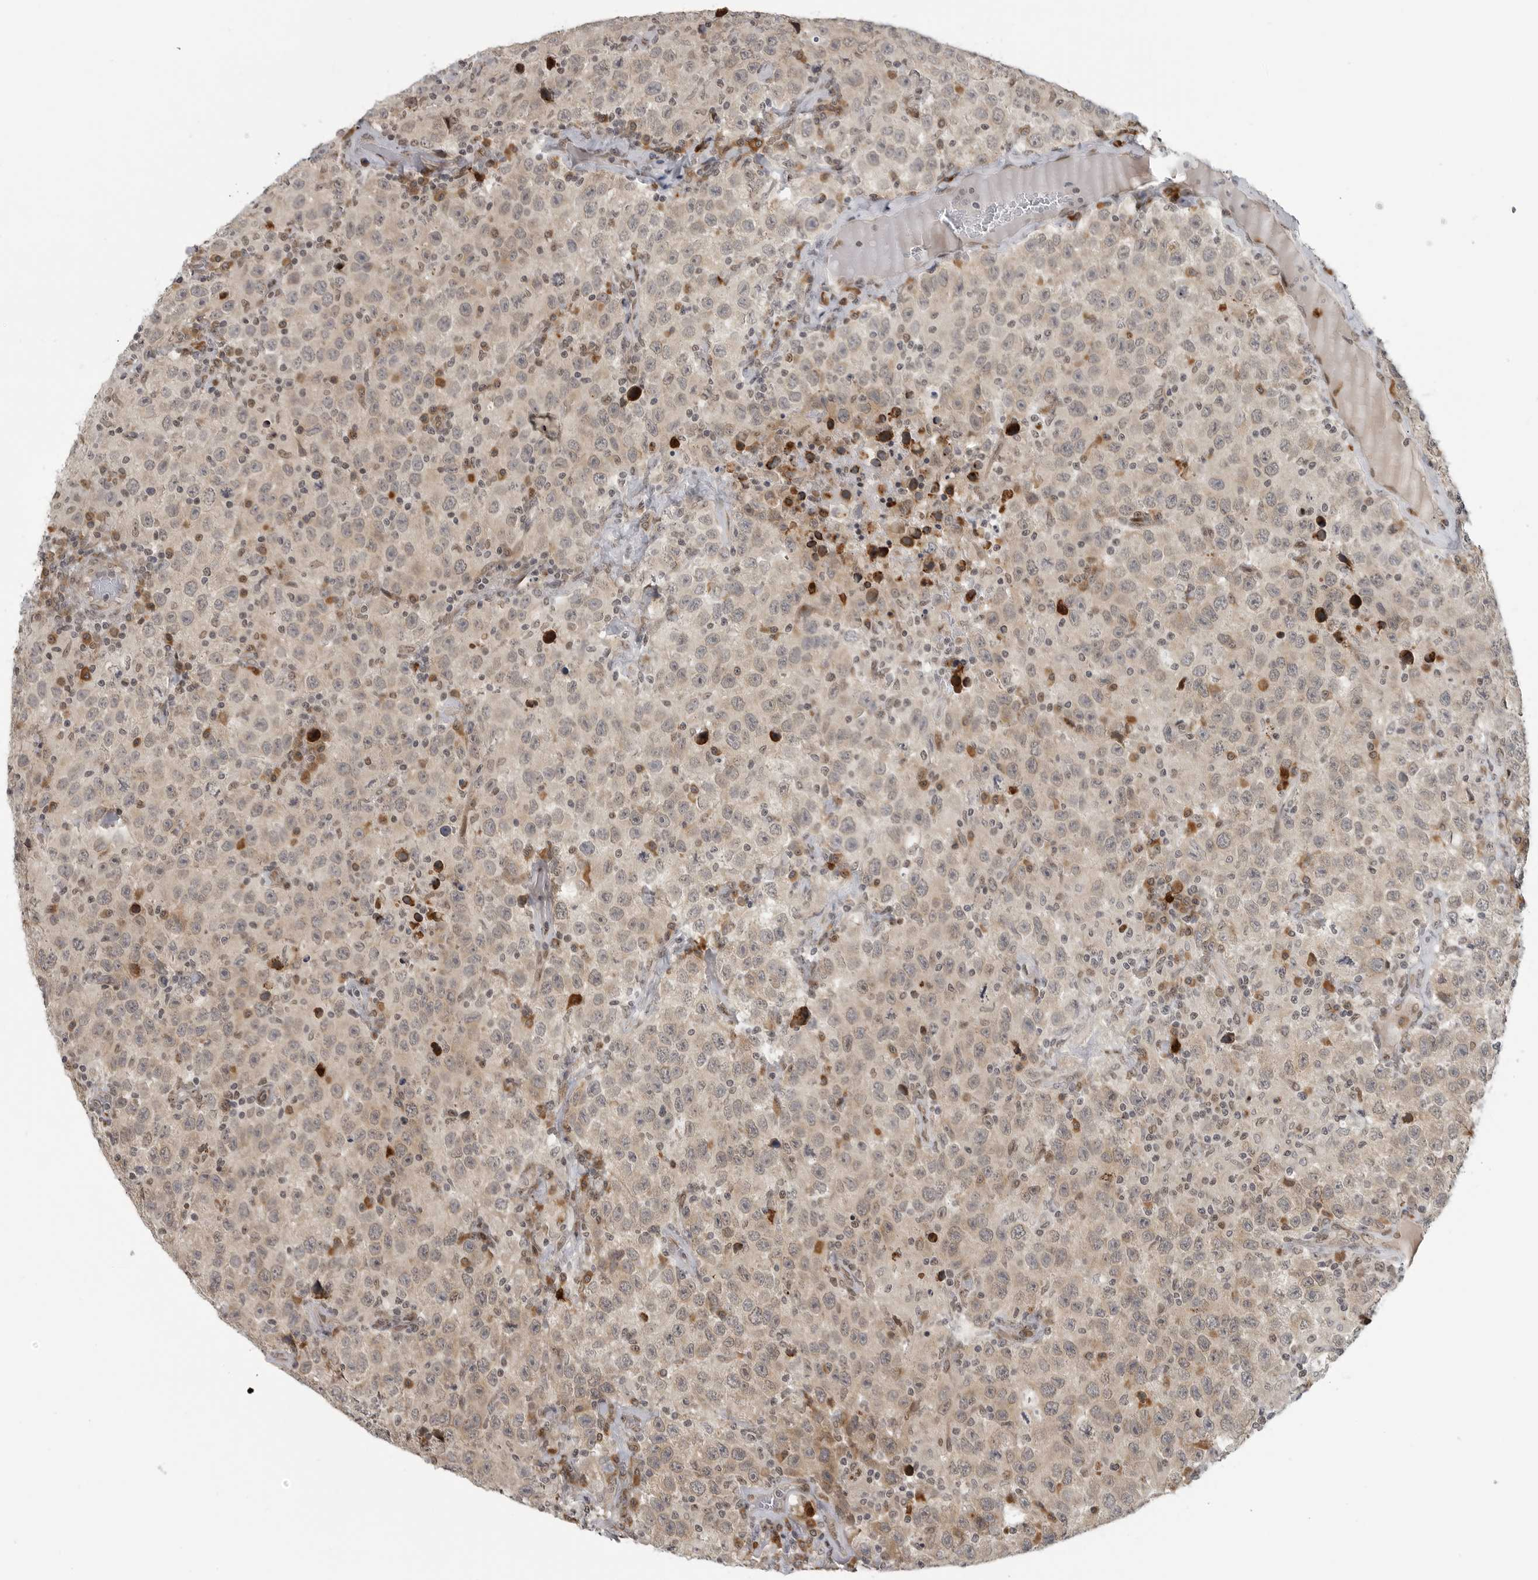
{"staining": {"intensity": "weak", "quantity": ">75%", "location": "cytoplasmic/membranous"}, "tissue": "testis cancer", "cell_type": "Tumor cells", "image_type": "cancer", "snomed": [{"axis": "morphology", "description": "Seminoma, NOS"}, {"axis": "topography", "description": "Testis"}], "caption": "A photomicrograph showing weak cytoplasmic/membranous expression in about >75% of tumor cells in testis seminoma, as visualized by brown immunohistochemical staining.", "gene": "CEP295NL", "patient": {"sex": "male", "age": 41}}